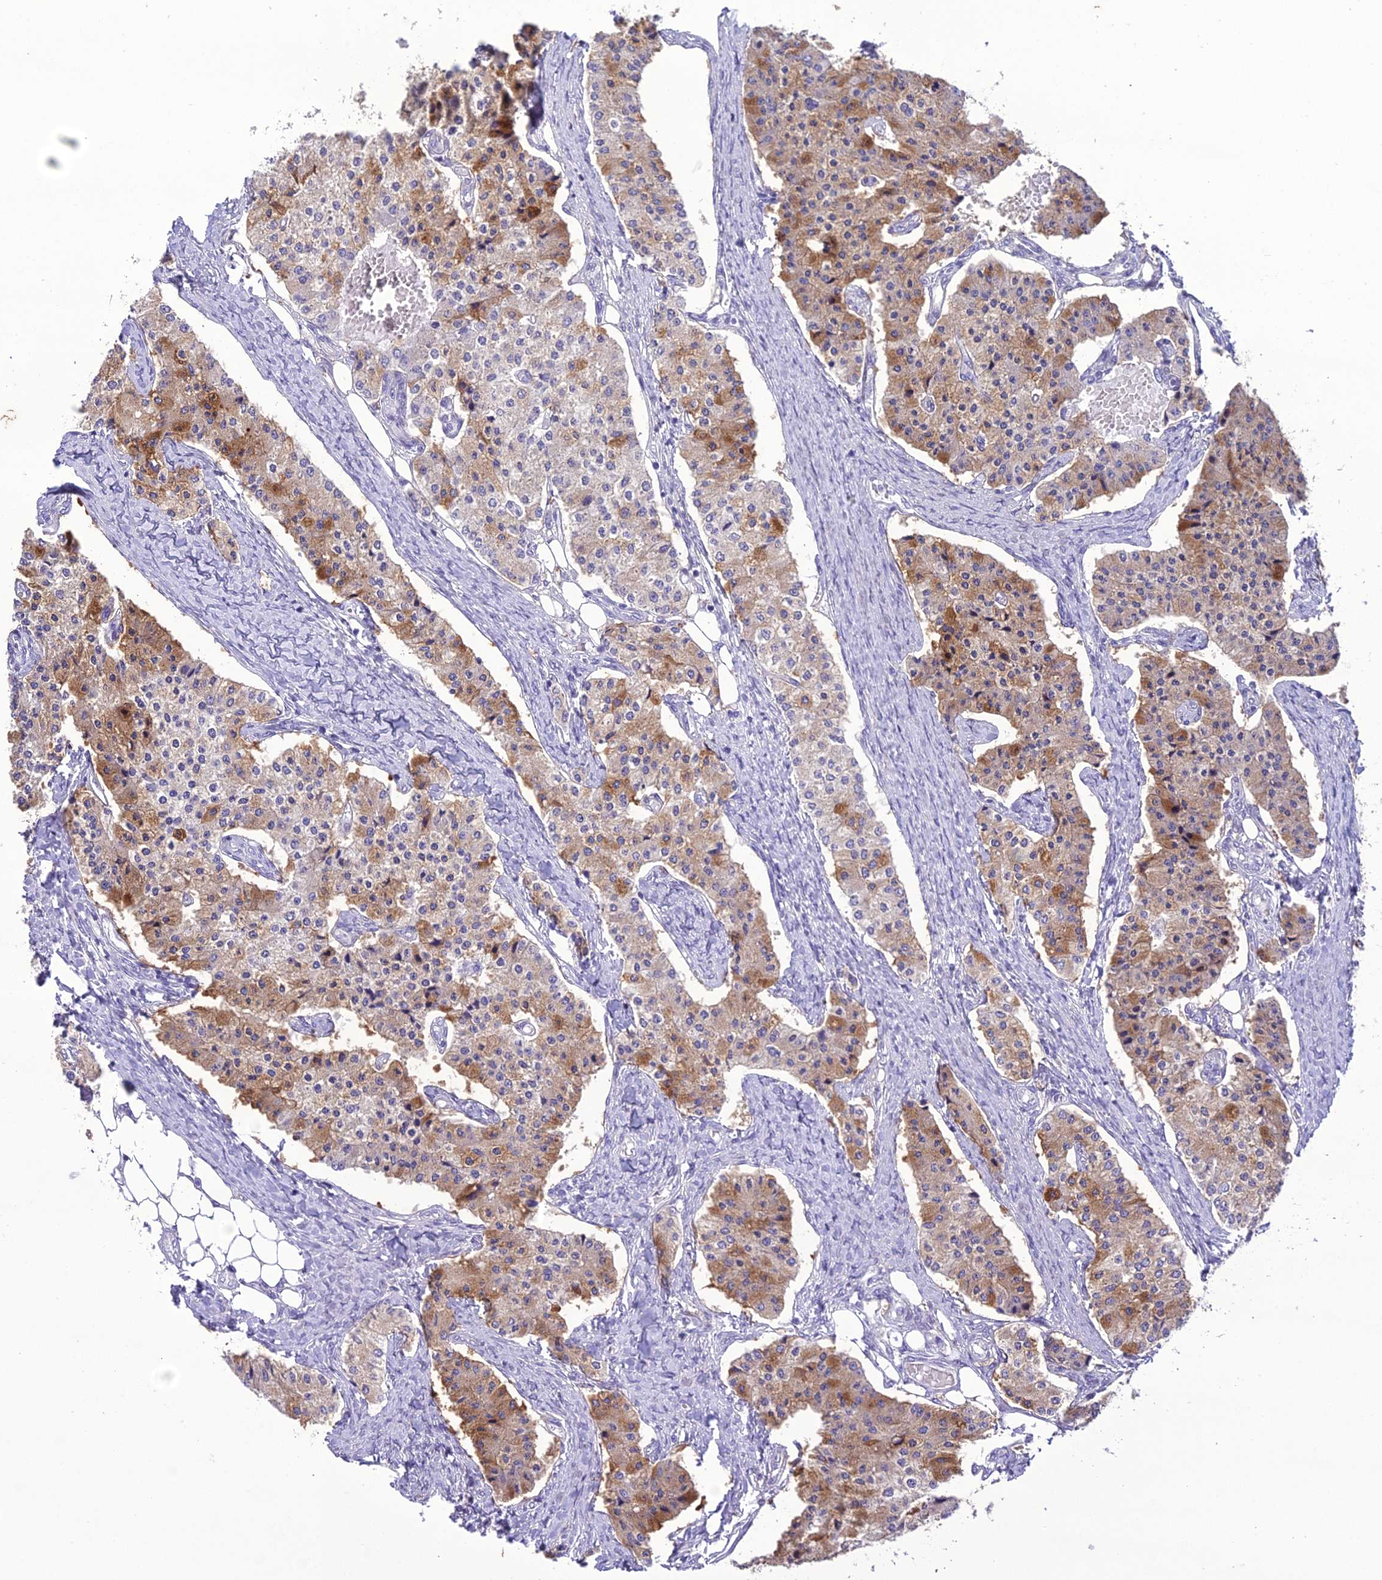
{"staining": {"intensity": "moderate", "quantity": "25%-75%", "location": "cytoplasmic/membranous"}, "tissue": "carcinoid", "cell_type": "Tumor cells", "image_type": "cancer", "snomed": [{"axis": "morphology", "description": "Carcinoid, malignant, NOS"}, {"axis": "topography", "description": "Colon"}], "caption": "Human malignant carcinoid stained with a protein marker shows moderate staining in tumor cells.", "gene": "SCRT1", "patient": {"sex": "female", "age": 52}}